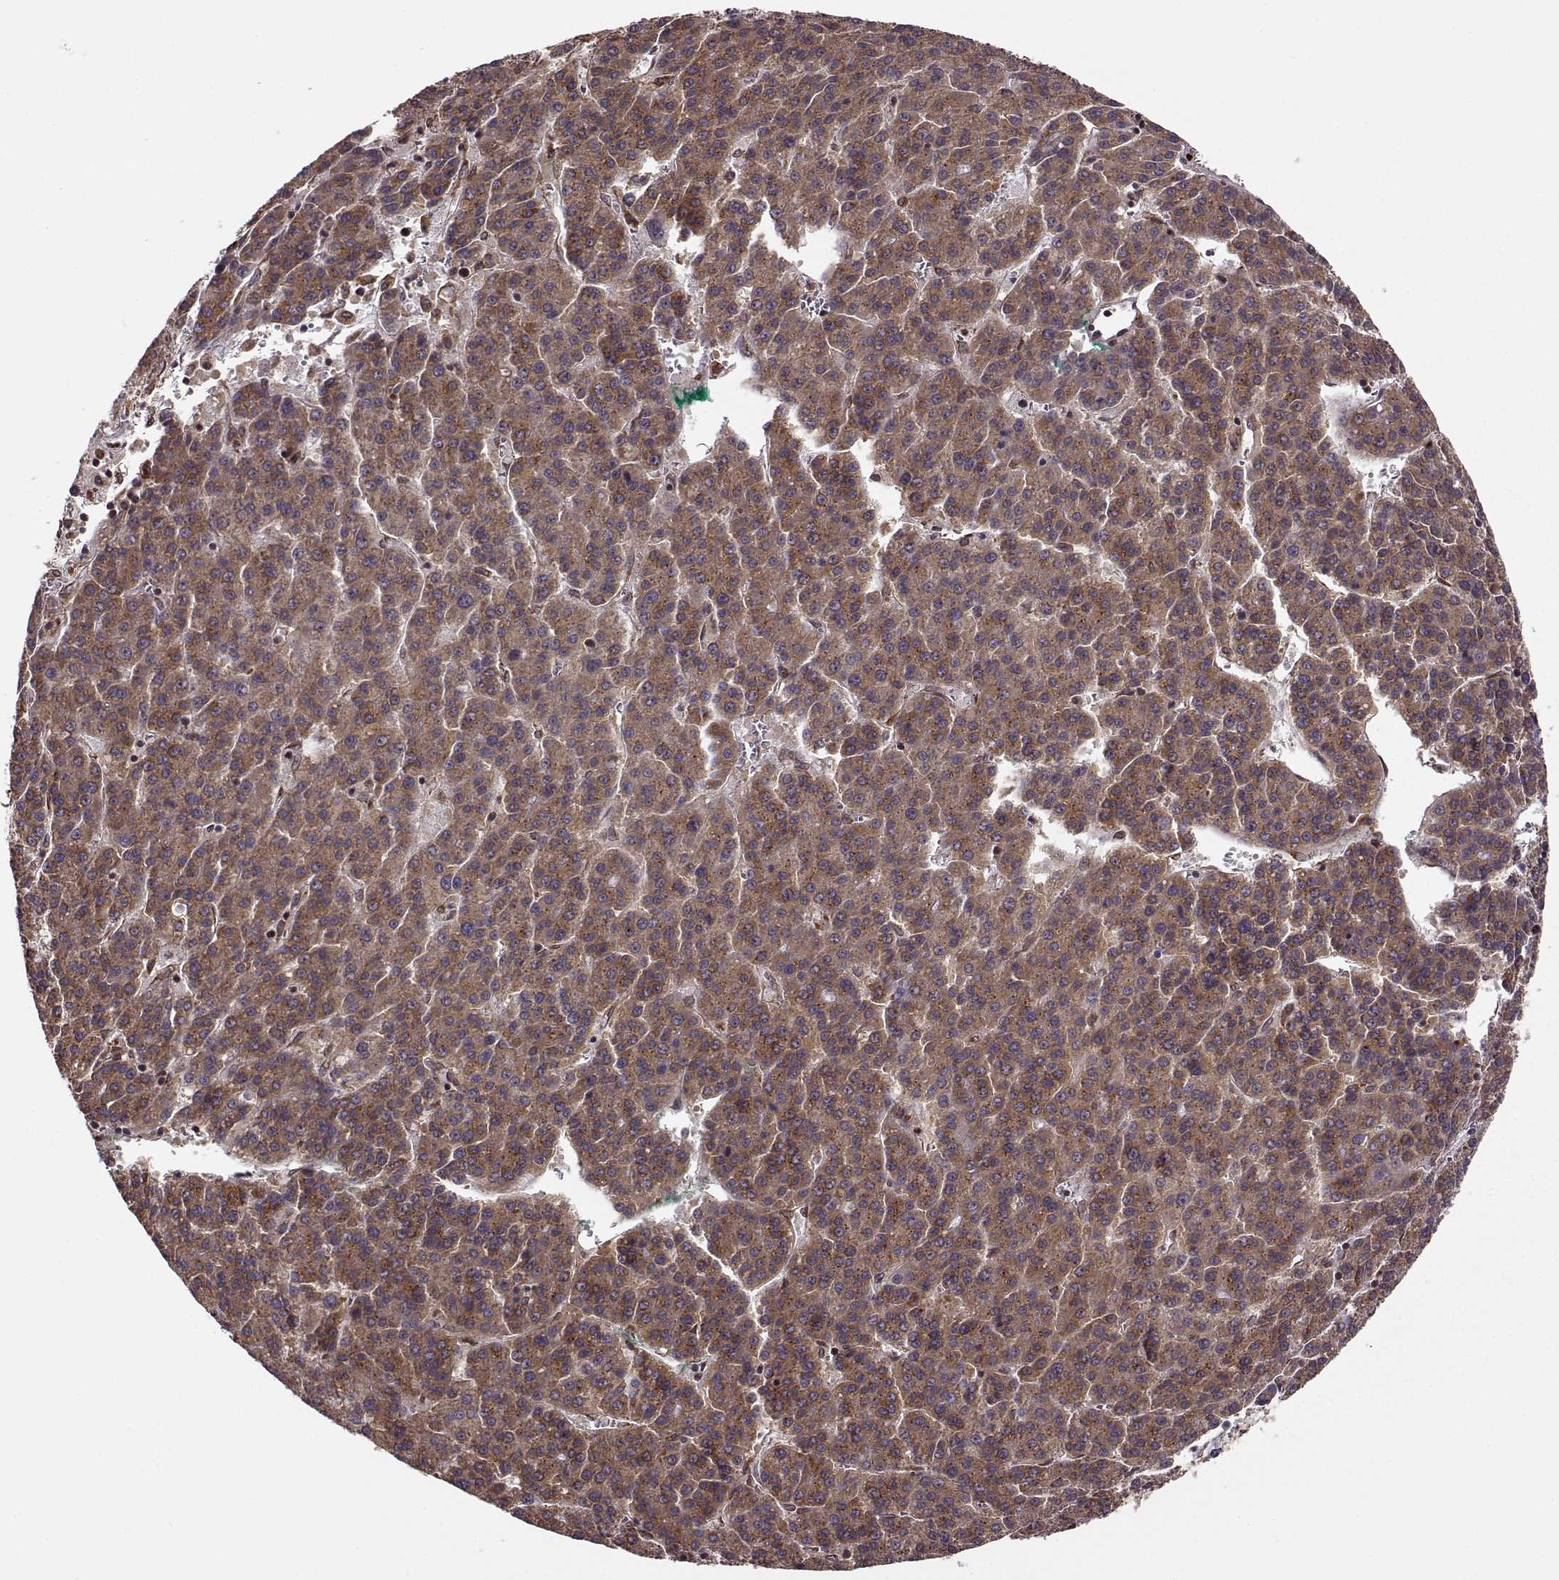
{"staining": {"intensity": "moderate", "quantity": ">75%", "location": "cytoplasmic/membranous"}, "tissue": "liver cancer", "cell_type": "Tumor cells", "image_type": "cancer", "snomed": [{"axis": "morphology", "description": "Carcinoma, Hepatocellular, NOS"}, {"axis": "topography", "description": "Liver"}], "caption": "About >75% of tumor cells in human liver cancer exhibit moderate cytoplasmic/membranous protein positivity as visualized by brown immunohistochemical staining.", "gene": "YIPF5", "patient": {"sex": "female", "age": 58}}